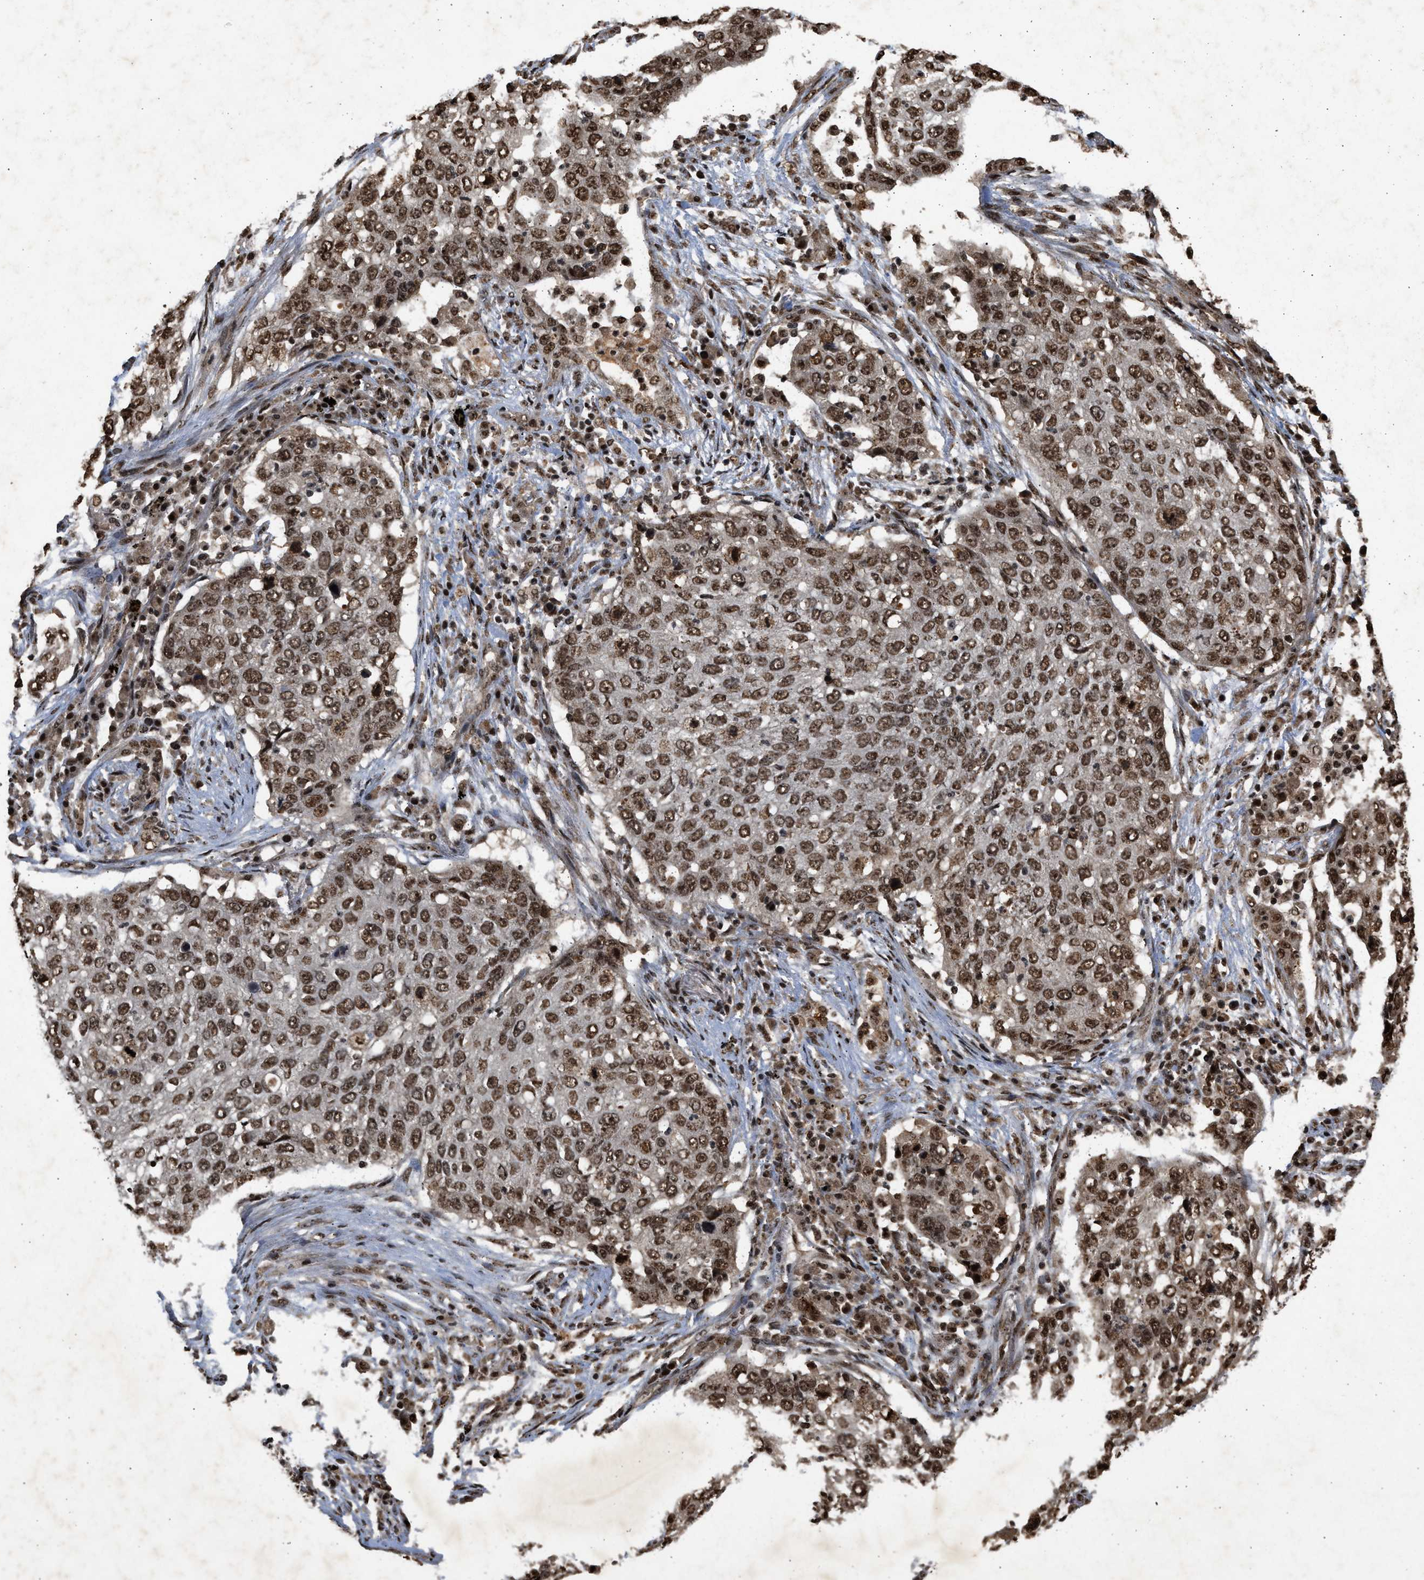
{"staining": {"intensity": "strong", "quantity": ">75%", "location": "cytoplasmic/membranous,nuclear"}, "tissue": "lung cancer", "cell_type": "Tumor cells", "image_type": "cancer", "snomed": [{"axis": "morphology", "description": "Squamous cell carcinoma, NOS"}, {"axis": "topography", "description": "Lung"}], "caption": "Lung cancer (squamous cell carcinoma) was stained to show a protein in brown. There is high levels of strong cytoplasmic/membranous and nuclear expression in about >75% of tumor cells.", "gene": "TFDP2", "patient": {"sex": "female", "age": 63}}